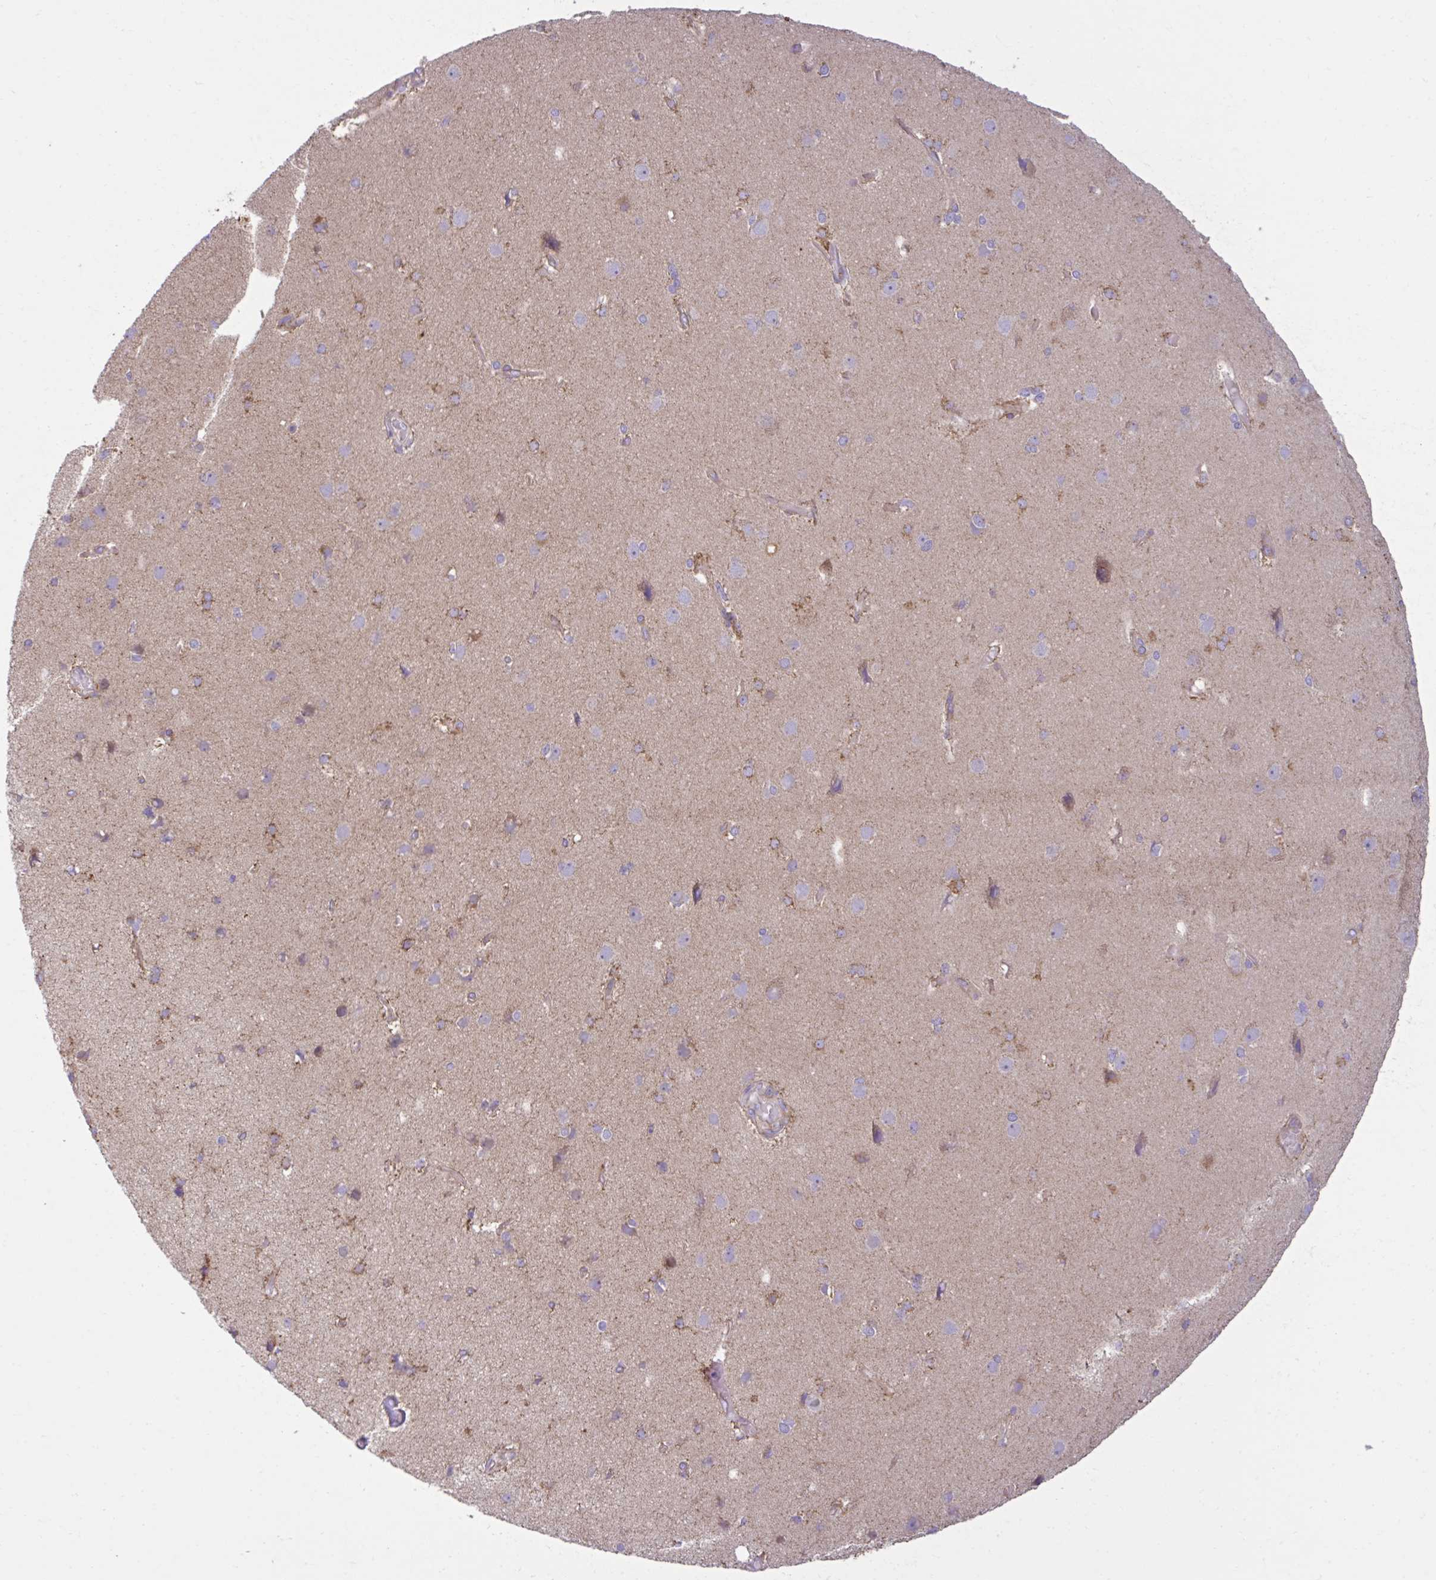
{"staining": {"intensity": "moderate", "quantity": ">75%", "location": "cytoplasmic/membranous"}, "tissue": "cerebral cortex", "cell_type": "Endothelial cells", "image_type": "normal", "snomed": [{"axis": "morphology", "description": "Normal tissue, NOS"}, {"axis": "morphology", "description": "Glioma, malignant, High grade"}, {"axis": "topography", "description": "Cerebral cortex"}], "caption": "Immunohistochemistry (IHC) micrograph of benign cerebral cortex: human cerebral cortex stained using immunohistochemistry displays medium levels of moderate protein expression localized specifically in the cytoplasmic/membranous of endothelial cells, appearing as a cytoplasmic/membranous brown color.", "gene": "LIMS1", "patient": {"sex": "male", "age": 71}}